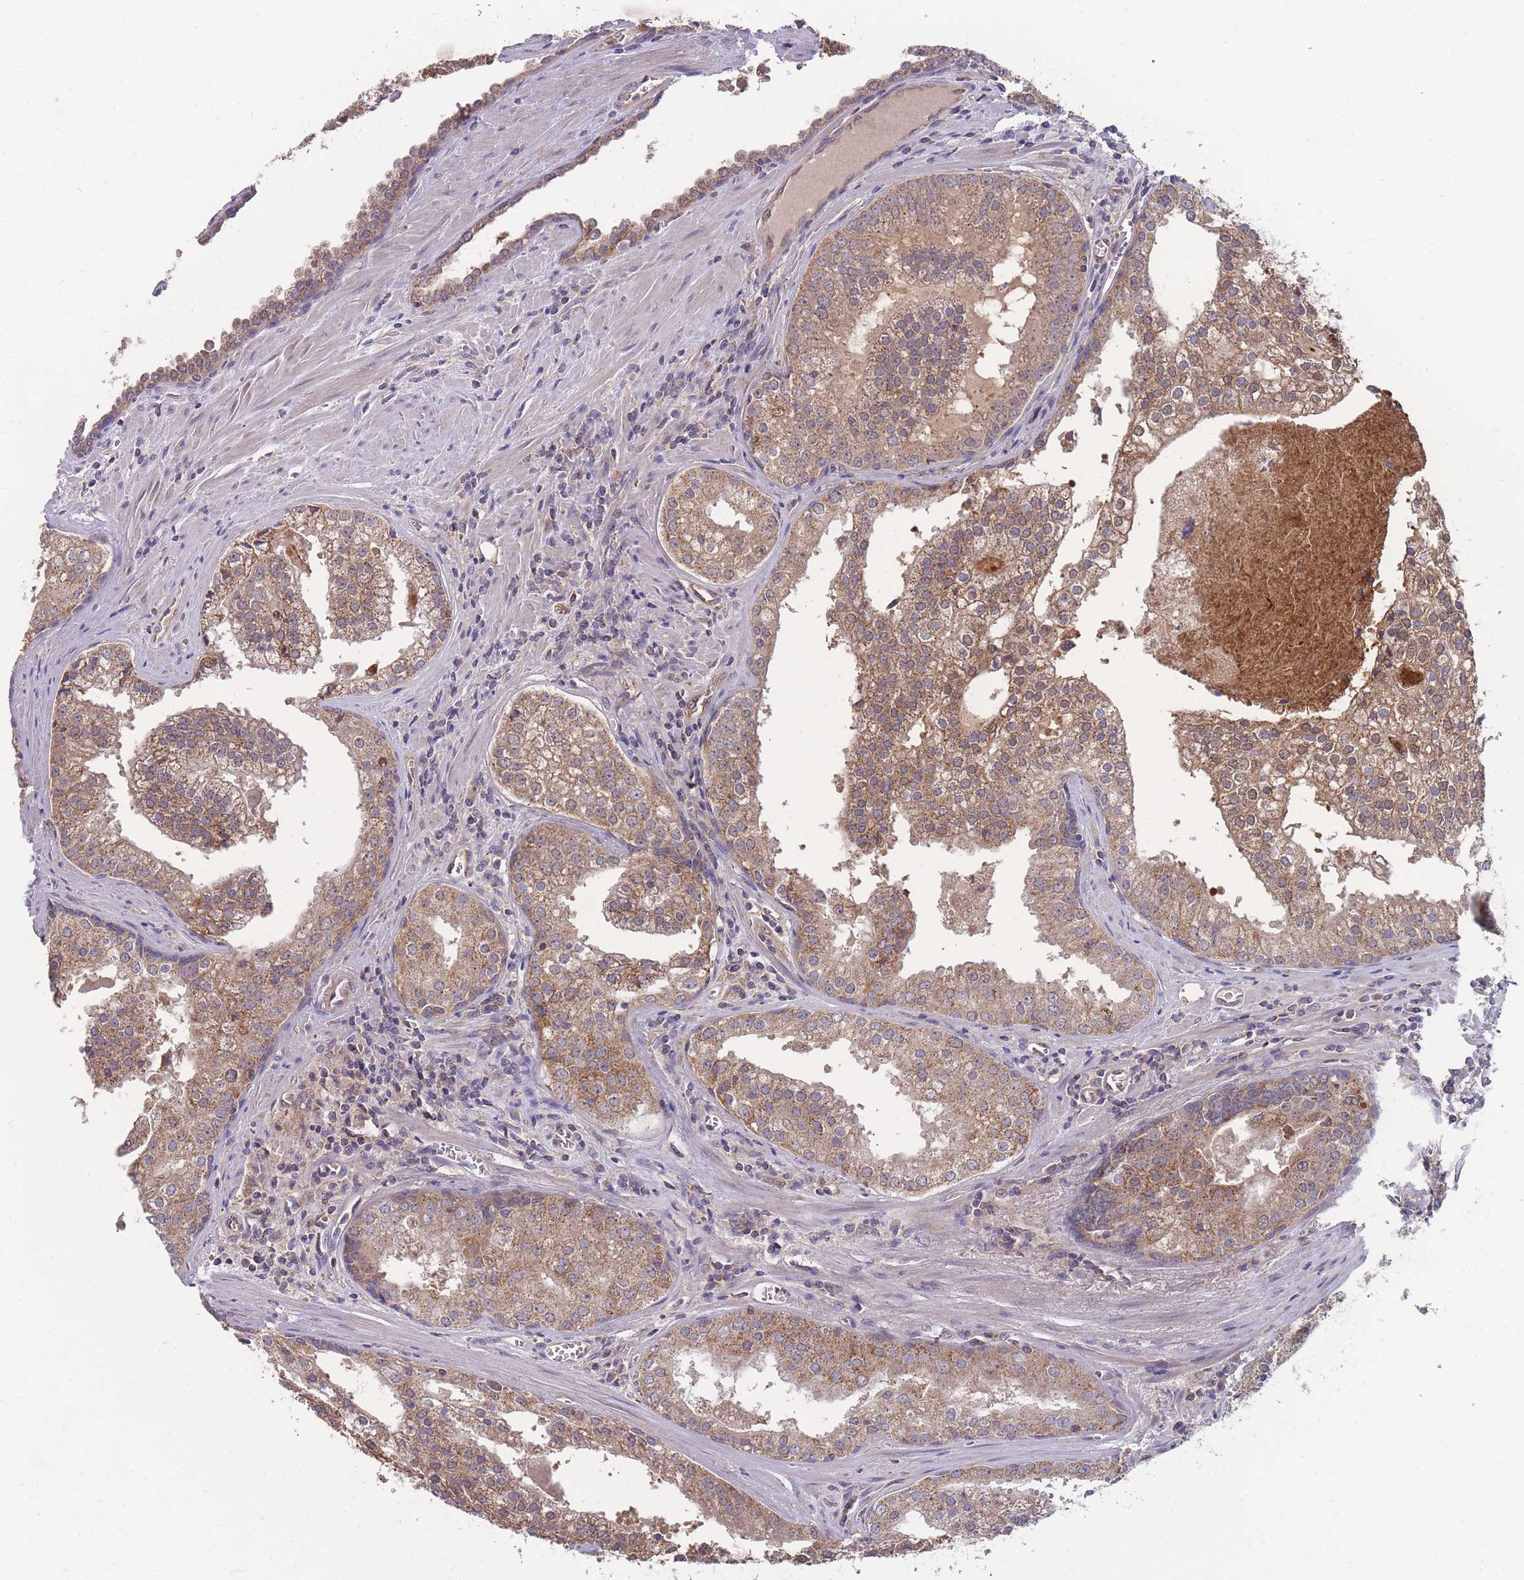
{"staining": {"intensity": "moderate", "quantity": ">75%", "location": "cytoplasmic/membranous"}, "tissue": "prostate cancer", "cell_type": "Tumor cells", "image_type": "cancer", "snomed": [{"axis": "morphology", "description": "Adenocarcinoma, High grade"}, {"axis": "topography", "description": "Prostate"}], "caption": "The immunohistochemical stain highlights moderate cytoplasmic/membranous expression in tumor cells of high-grade adenocarcinoma (prostate) tissue.", "gene": "SLC35B4", "patient": {"sex": "male", "age": 68}}